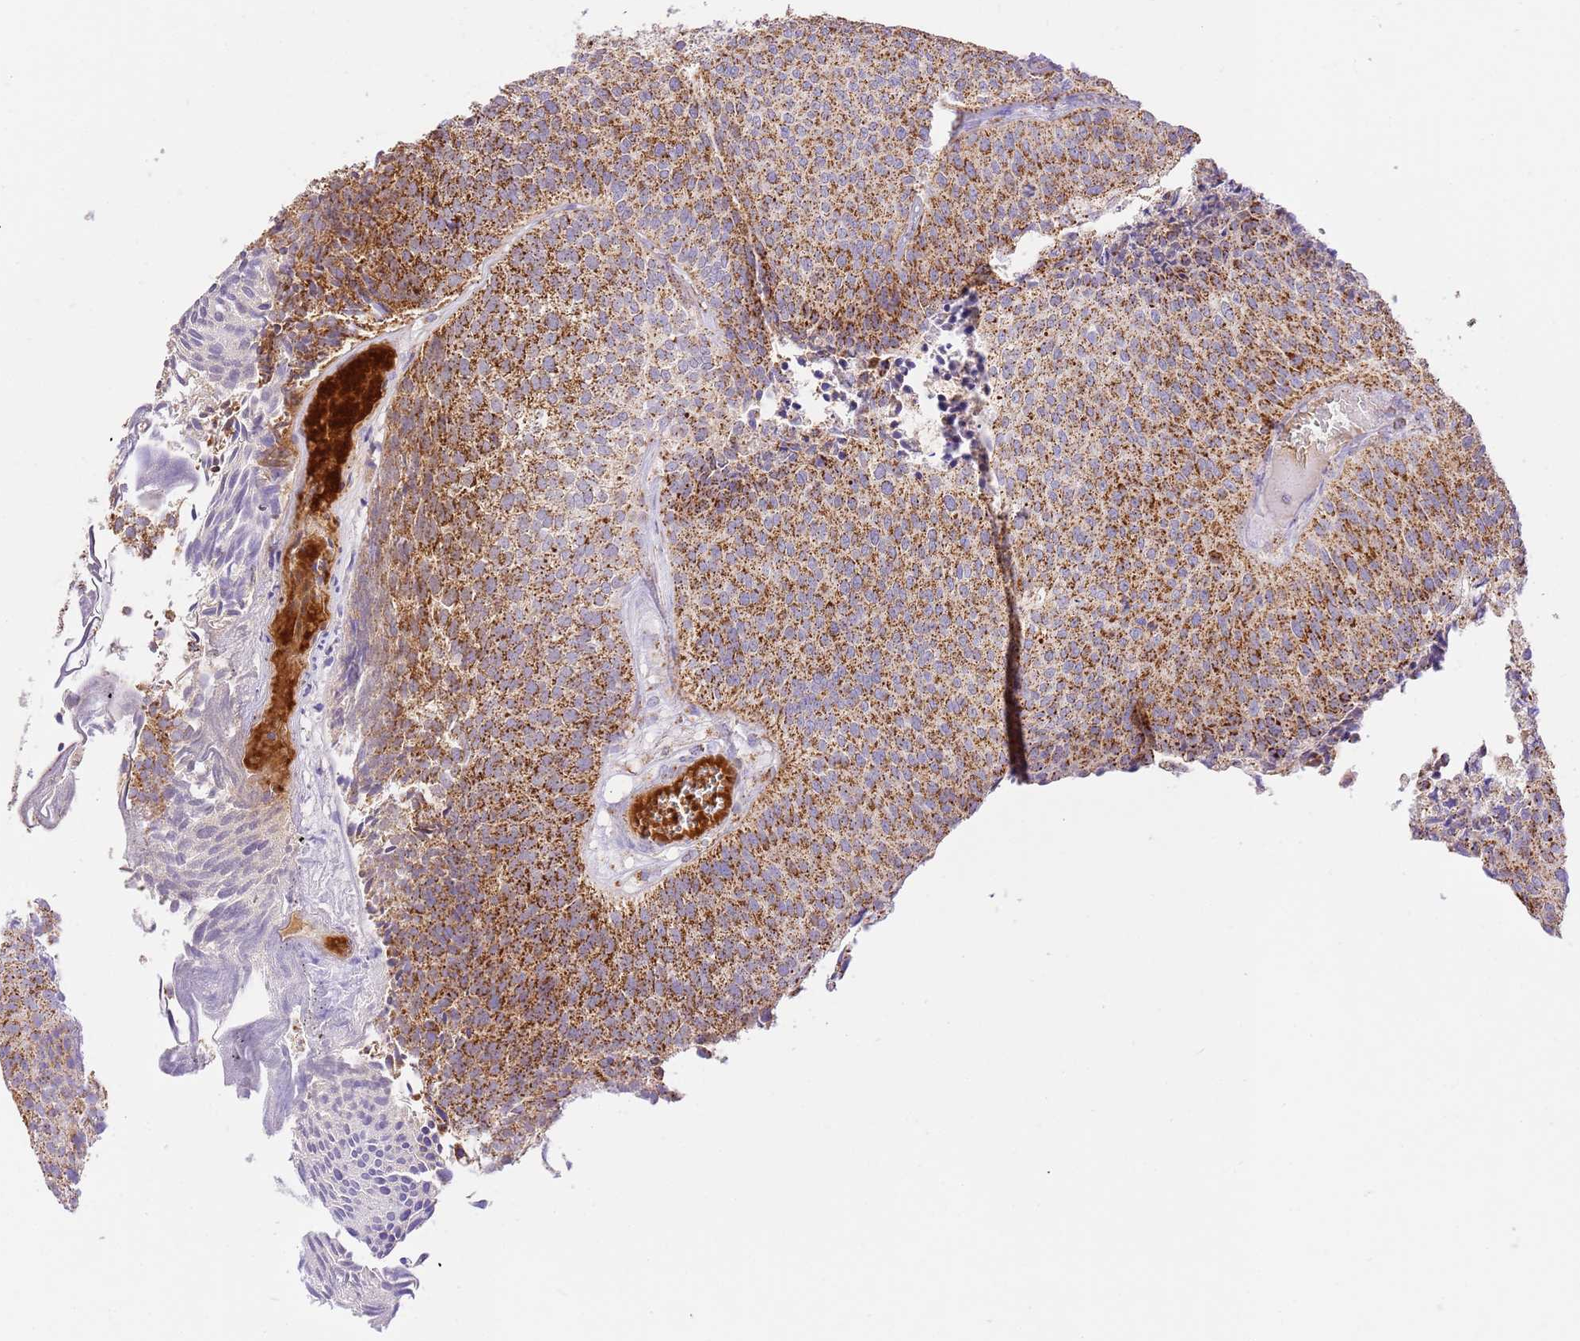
{"staining": {"intensity": "strong", "quantity": ">75%", "location": "cytoplasmic/membranous"}, "tissue": "urothelial cancer", "cell_type": "Tumor cells", "image_type": "cancer", "snomed": [{"axis": "morphology", "description": "Urothelial carcinoma, Low grade"}, {"axis": "topography", "description": "Urinary bladder"}], "caption": "Strong cytoplasmic/membranous positivity is appreciated in approximately >75% of tumor cells in urothelial carcinoma (low-grade).", "gene": "ZBTB39", "patient": {"sex": "male", "age": 84}}